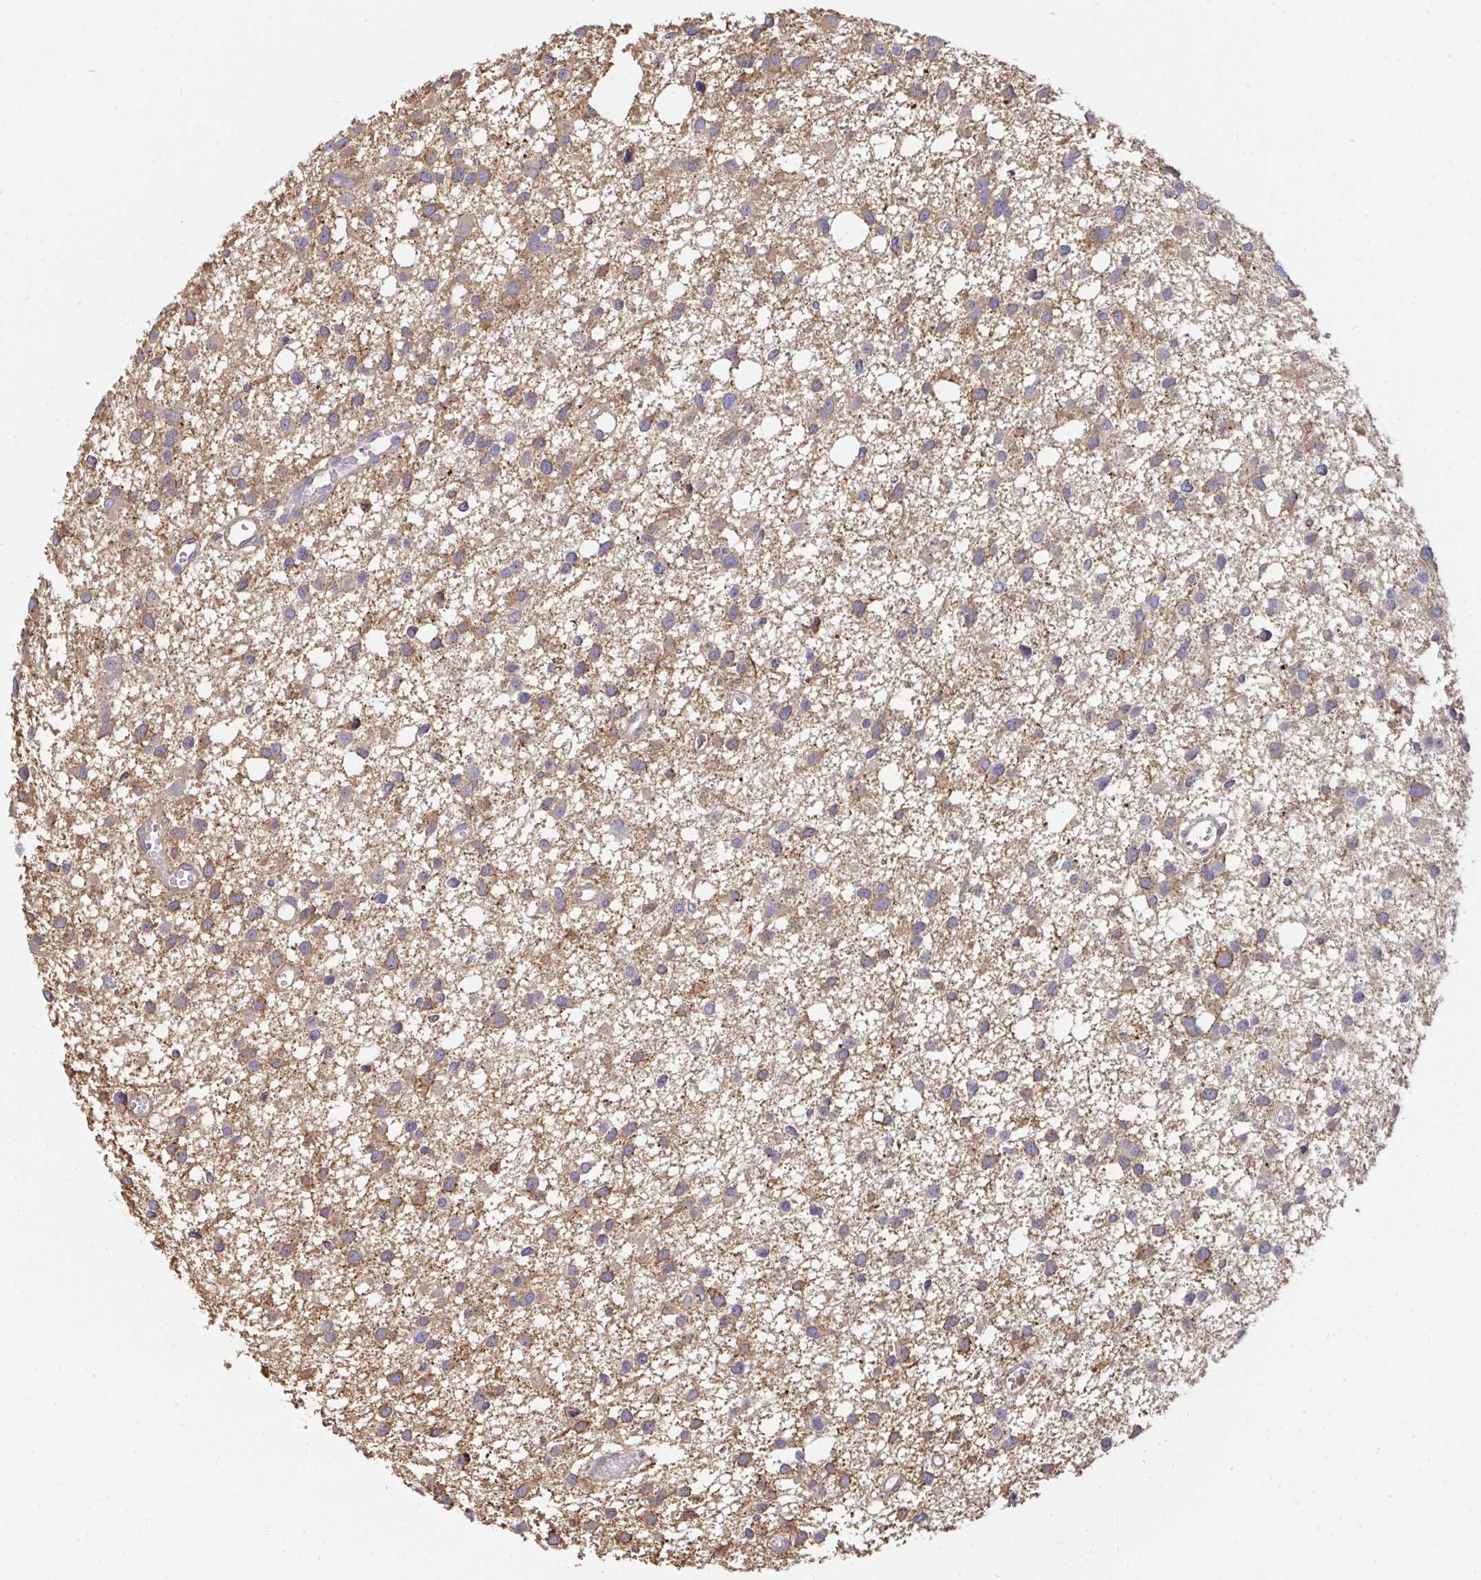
{"staining": {"intensity": "weak", "quantity": "25%-75%", "location": "cytoplasmic/membranous"}, "tissue": "glioma", "cell_type": "Tumor cells", "image_type": "cancer", "snomed": [{"axis": "morphology", "description": "Glioma, malignant, High grade"}, {"axis": "topography", "description": "Brain"}], "caption": "Glioma tissue displays weak cytoplasmic/membranous expression in approximately 25%-75% of tumor cells, visualized by immunohistochemistry.", "gene": "CFL1", "patient": {"sex": "male", "age": 23}}